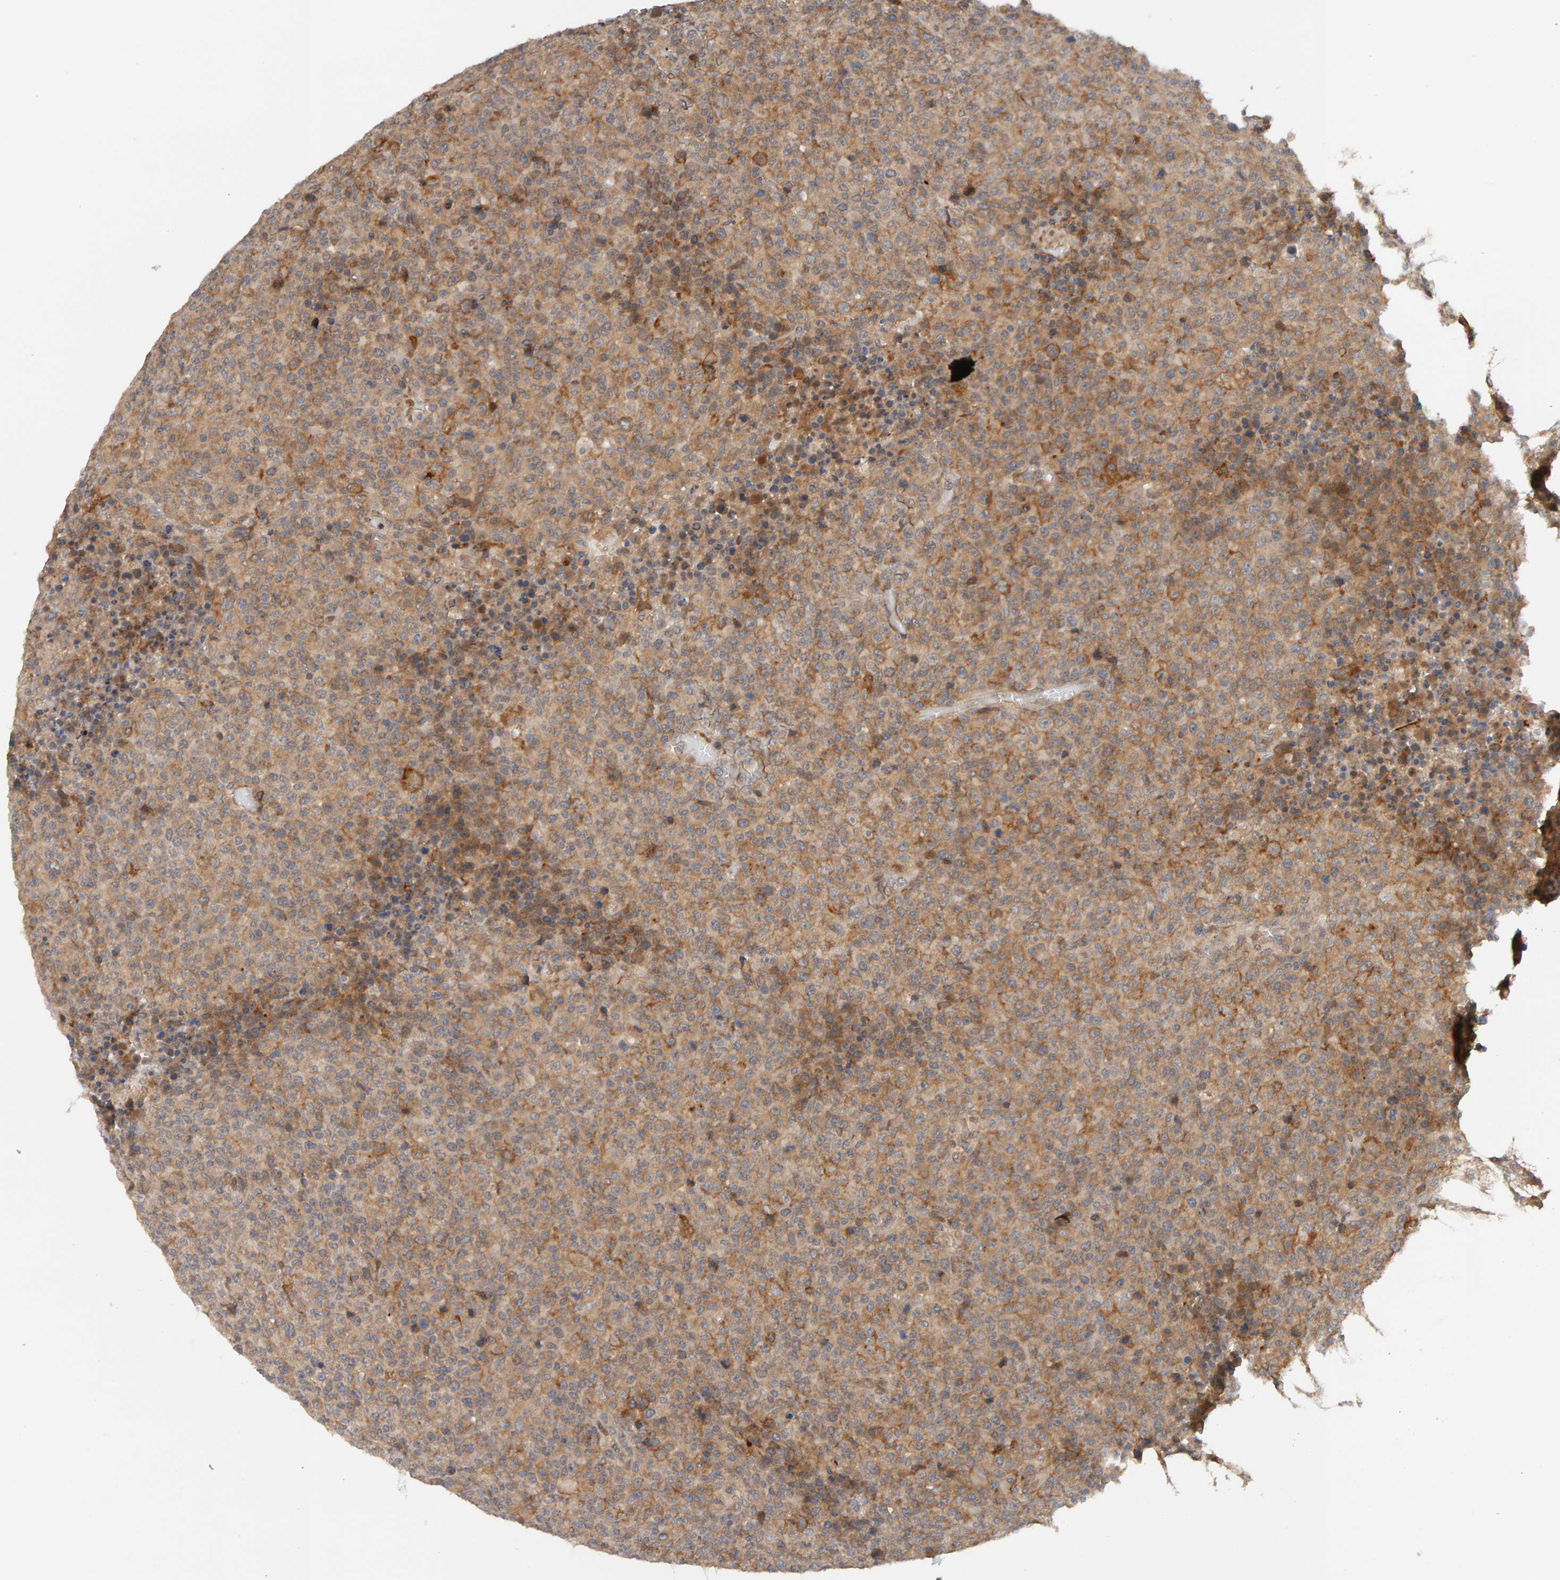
{"staining": {"intensity": "moderate", "quantity": "<25%", "location": "cytoplasmic/membranous"}, "tissue": "lymphoma", "cell_type": "Tumor cells", "image_type": "cancer", "snomed": [{"axis": "morphology", "description": "Malignant lymphoma, non-Hodgkin's type, High grade"}, {"axis": "topography", "description": "Lymph node"}], "caption": "Immunohistochemistry (DAB) staining of lymphoma shows moderate cytoplasmic/membranous protein expression in about <25% of tumor cells.", "gene": "NUDCD1", "patient": {"sex": "male", "age": 13}}